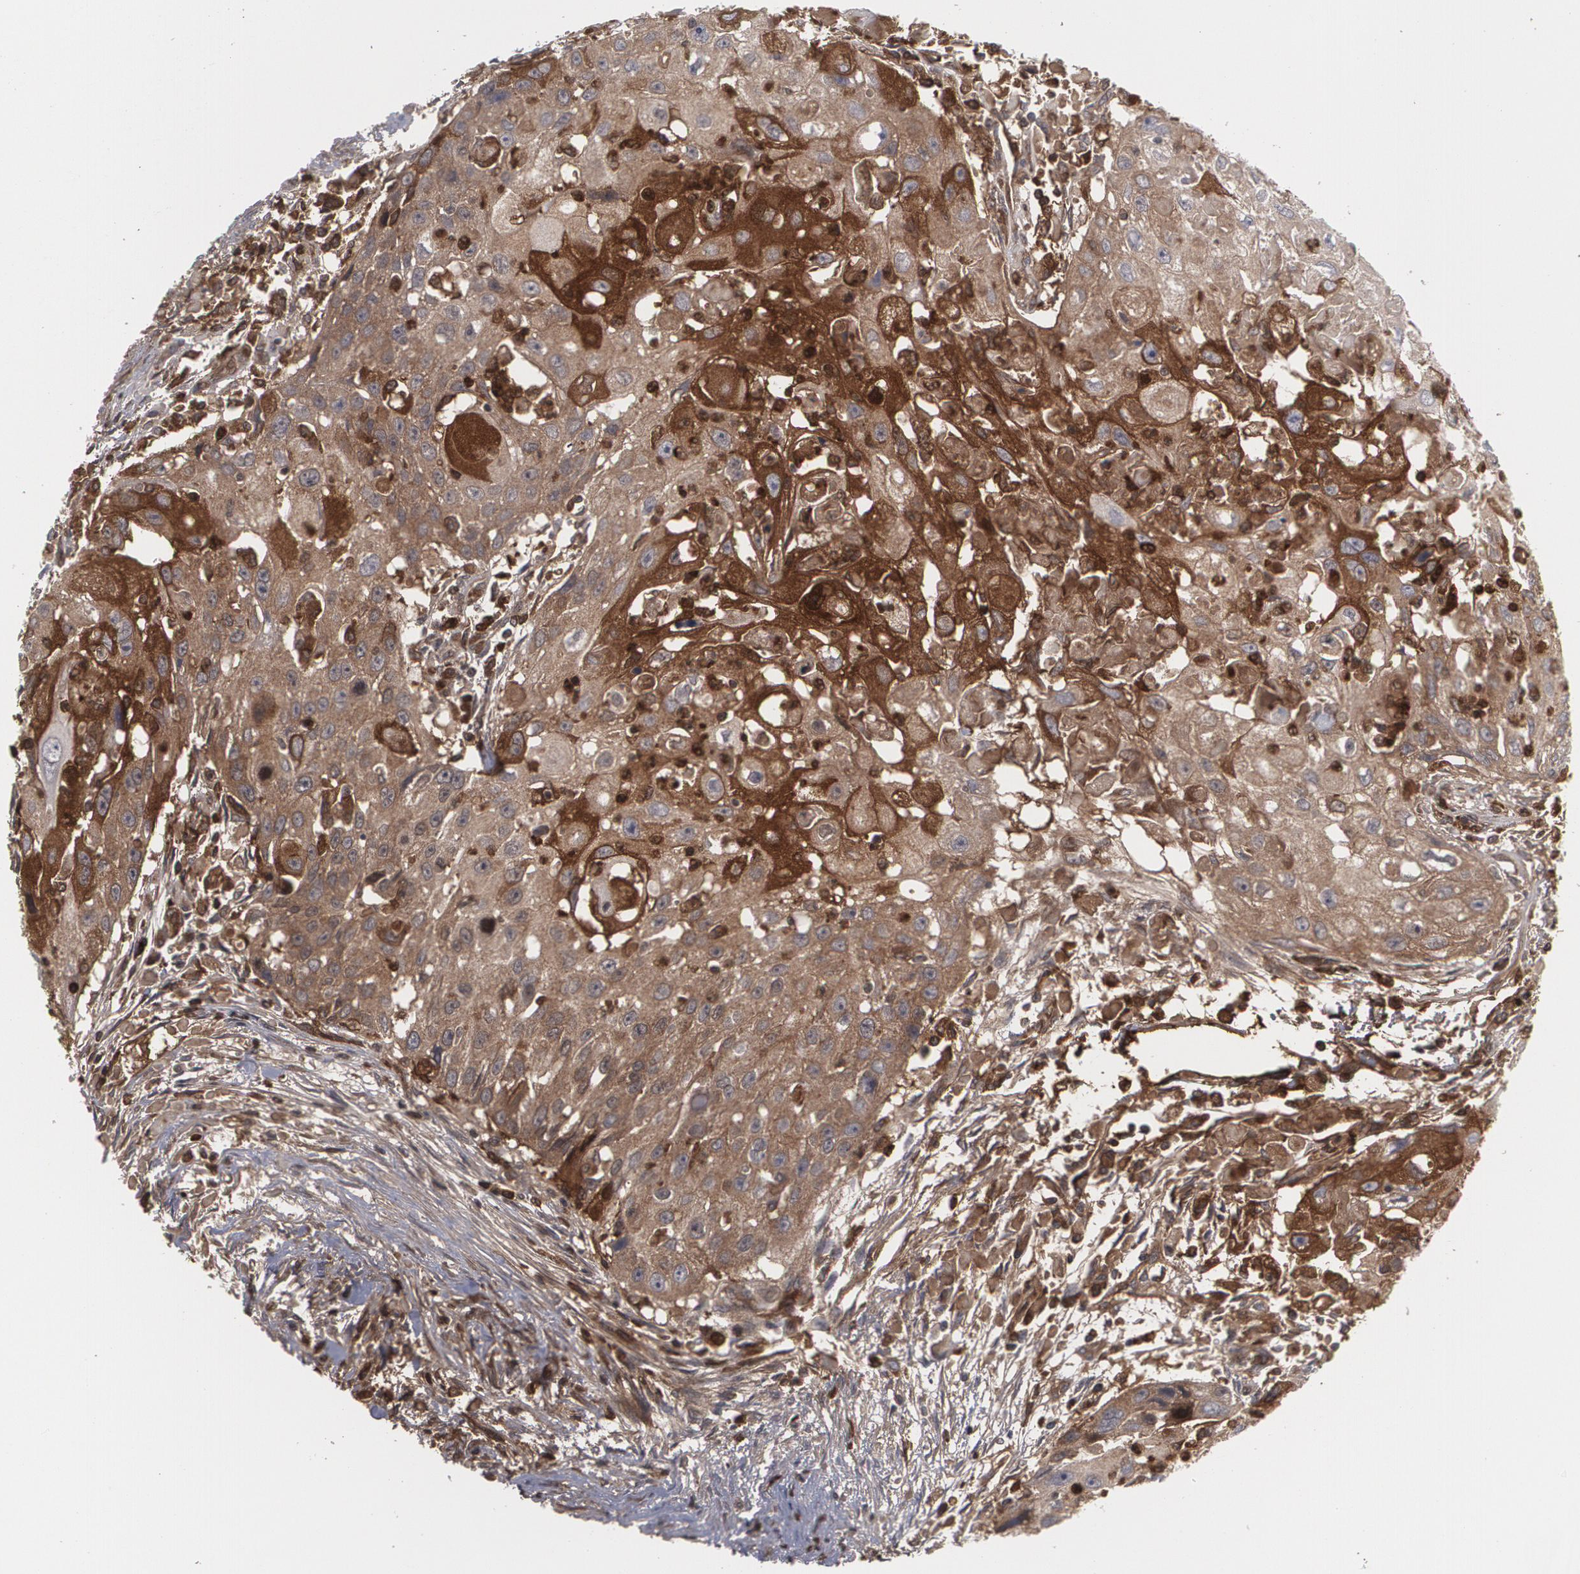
{"staining": {"intensity": "moderate", "quantity": "25%-75%", "location": "cytoplasmic/membranous"}, "tissue": "head and neck cancer", "cell_type": "Tumor cells", "image_type": "cancer", "snomed": [{"axis": "morphology", "description": "Squamous cell carcinoma, NOS"}, {"axis": "topography", "description": "Head-Neck"}], "caption": "Brown immunohistochemical staining in human head and neck cancer (squamous cell carcinoma) demonstrates moderate cytoplasmic/membranous positivity in about 25%-75% of tumor cells. (Brightfield microscopy of DAB IHC at high magnification).", "gene": "LRG1", "patient": {"sex": "male", "age": 64}}